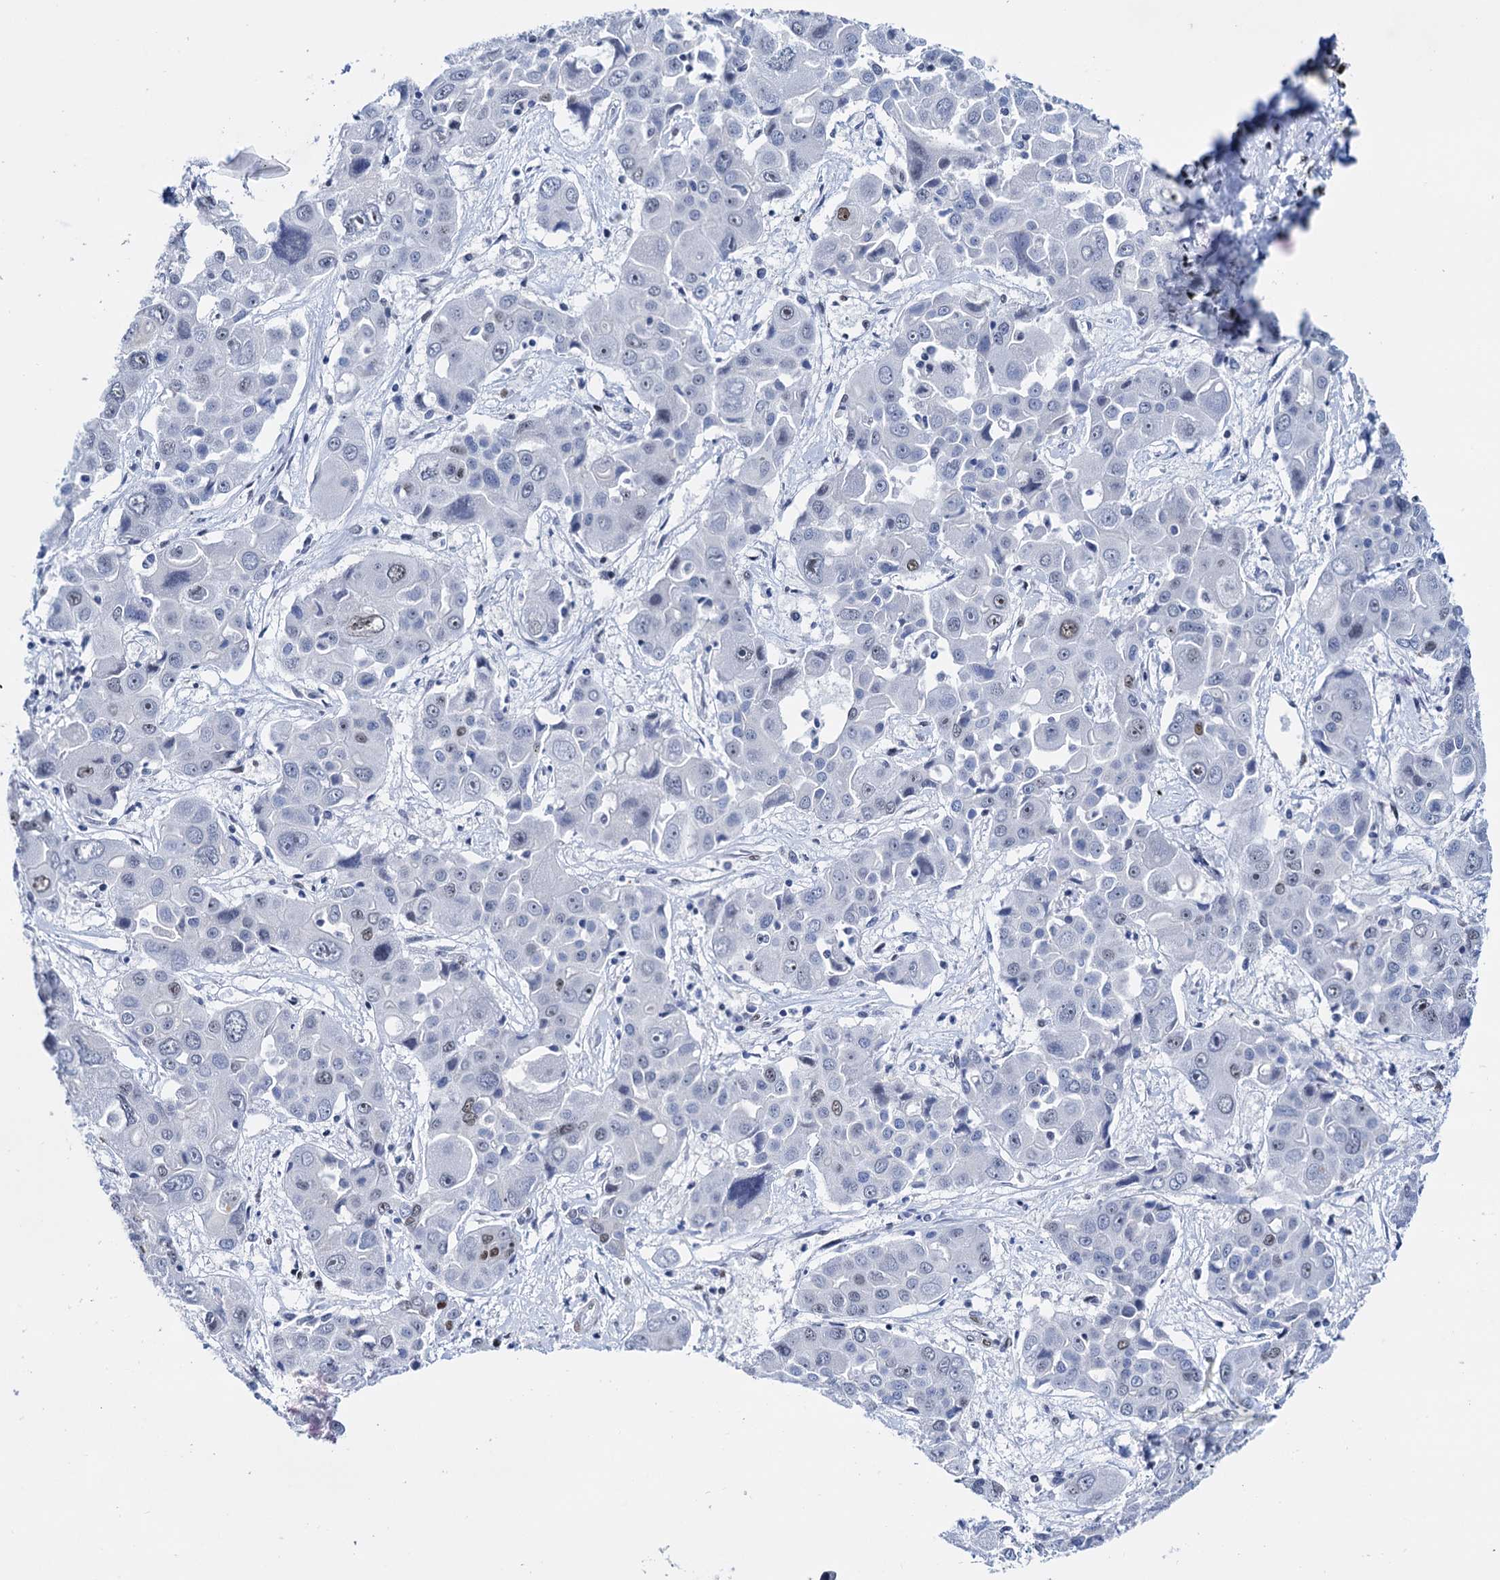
{"staining": {"intensity": "moderate", "quantity": "<25%", "location": "nuclear"}, "tissue": "liver cancer", "cell_type": "Tumor cells", "image_type": "cancer", "snomed": [{"axis": "morphology", "description": "Cholangiocarcinoma"}, {"axis": "topography", "description": "Liver"}], "caption": "This photomicrograph exhibits immunohistochemistry staining of human liver cholangiocarcinoma, with low moderate nuclear expression in about <25% of tumor cells.", "gene": "SLTM", "patient": {"sex": "male", "age": 67}}